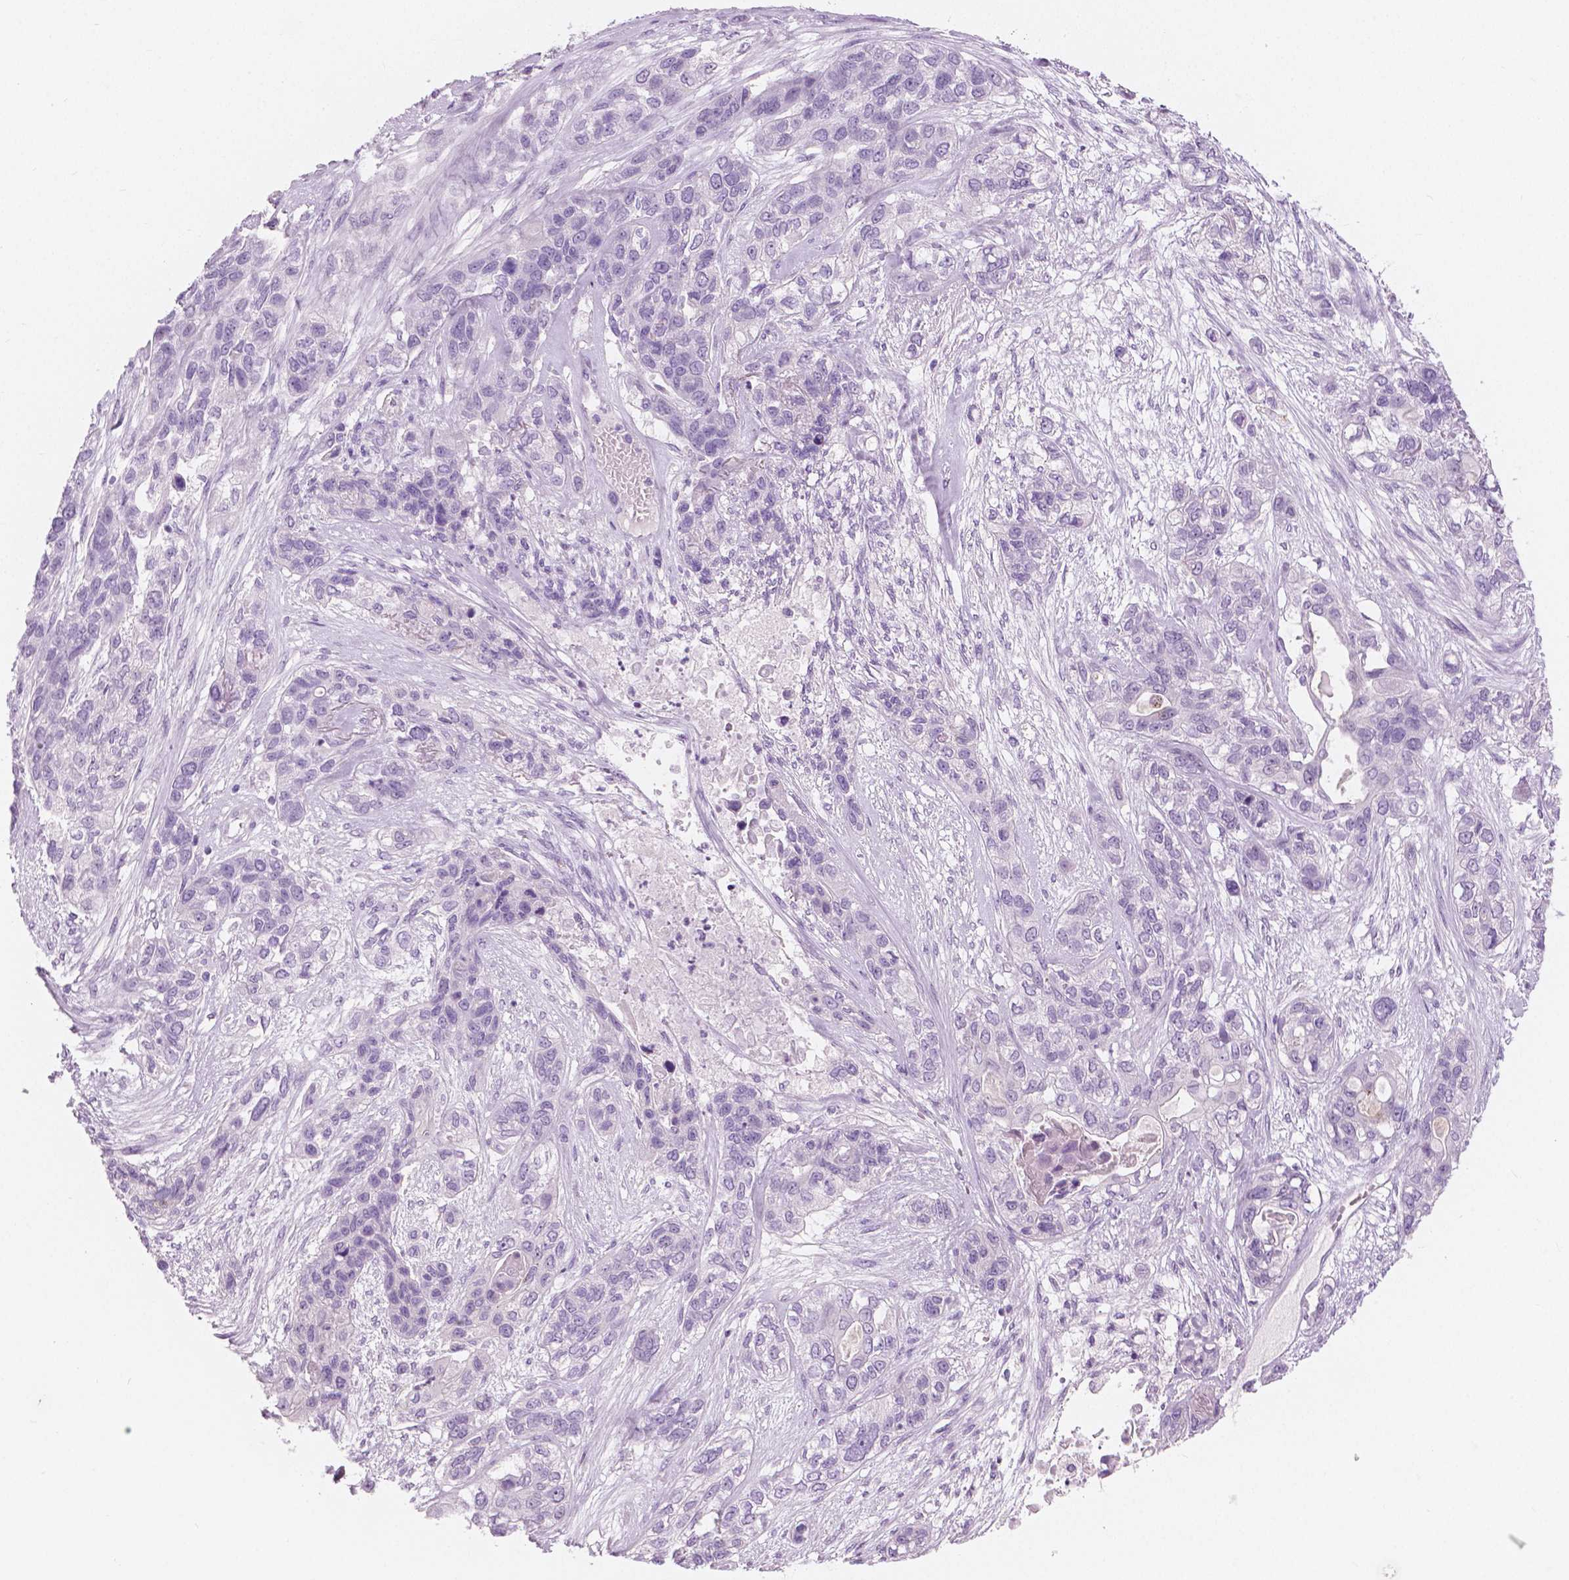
{"staining": {"intensity": "negative", "quantity": "none", "location": "none"}, "tissue": "lung cancer", "cell_type": "Tumor cells", "image_type": "cancer", "snomed": [{"axis": "morphology", "description": "Squamous cell carcinoma, NOS"}, {"axis": "topography", "description": "Lung"}], "caption": "Immunohistochemistry image of neoplastic tissue: lung squamous cell carcinoma stained with DAB (3,3'-diaminobenzidine) exhibits no significant protein expression in tumor cells.", "gene": "A4GNT", "patient": {"sex": "female", "age": 70}}